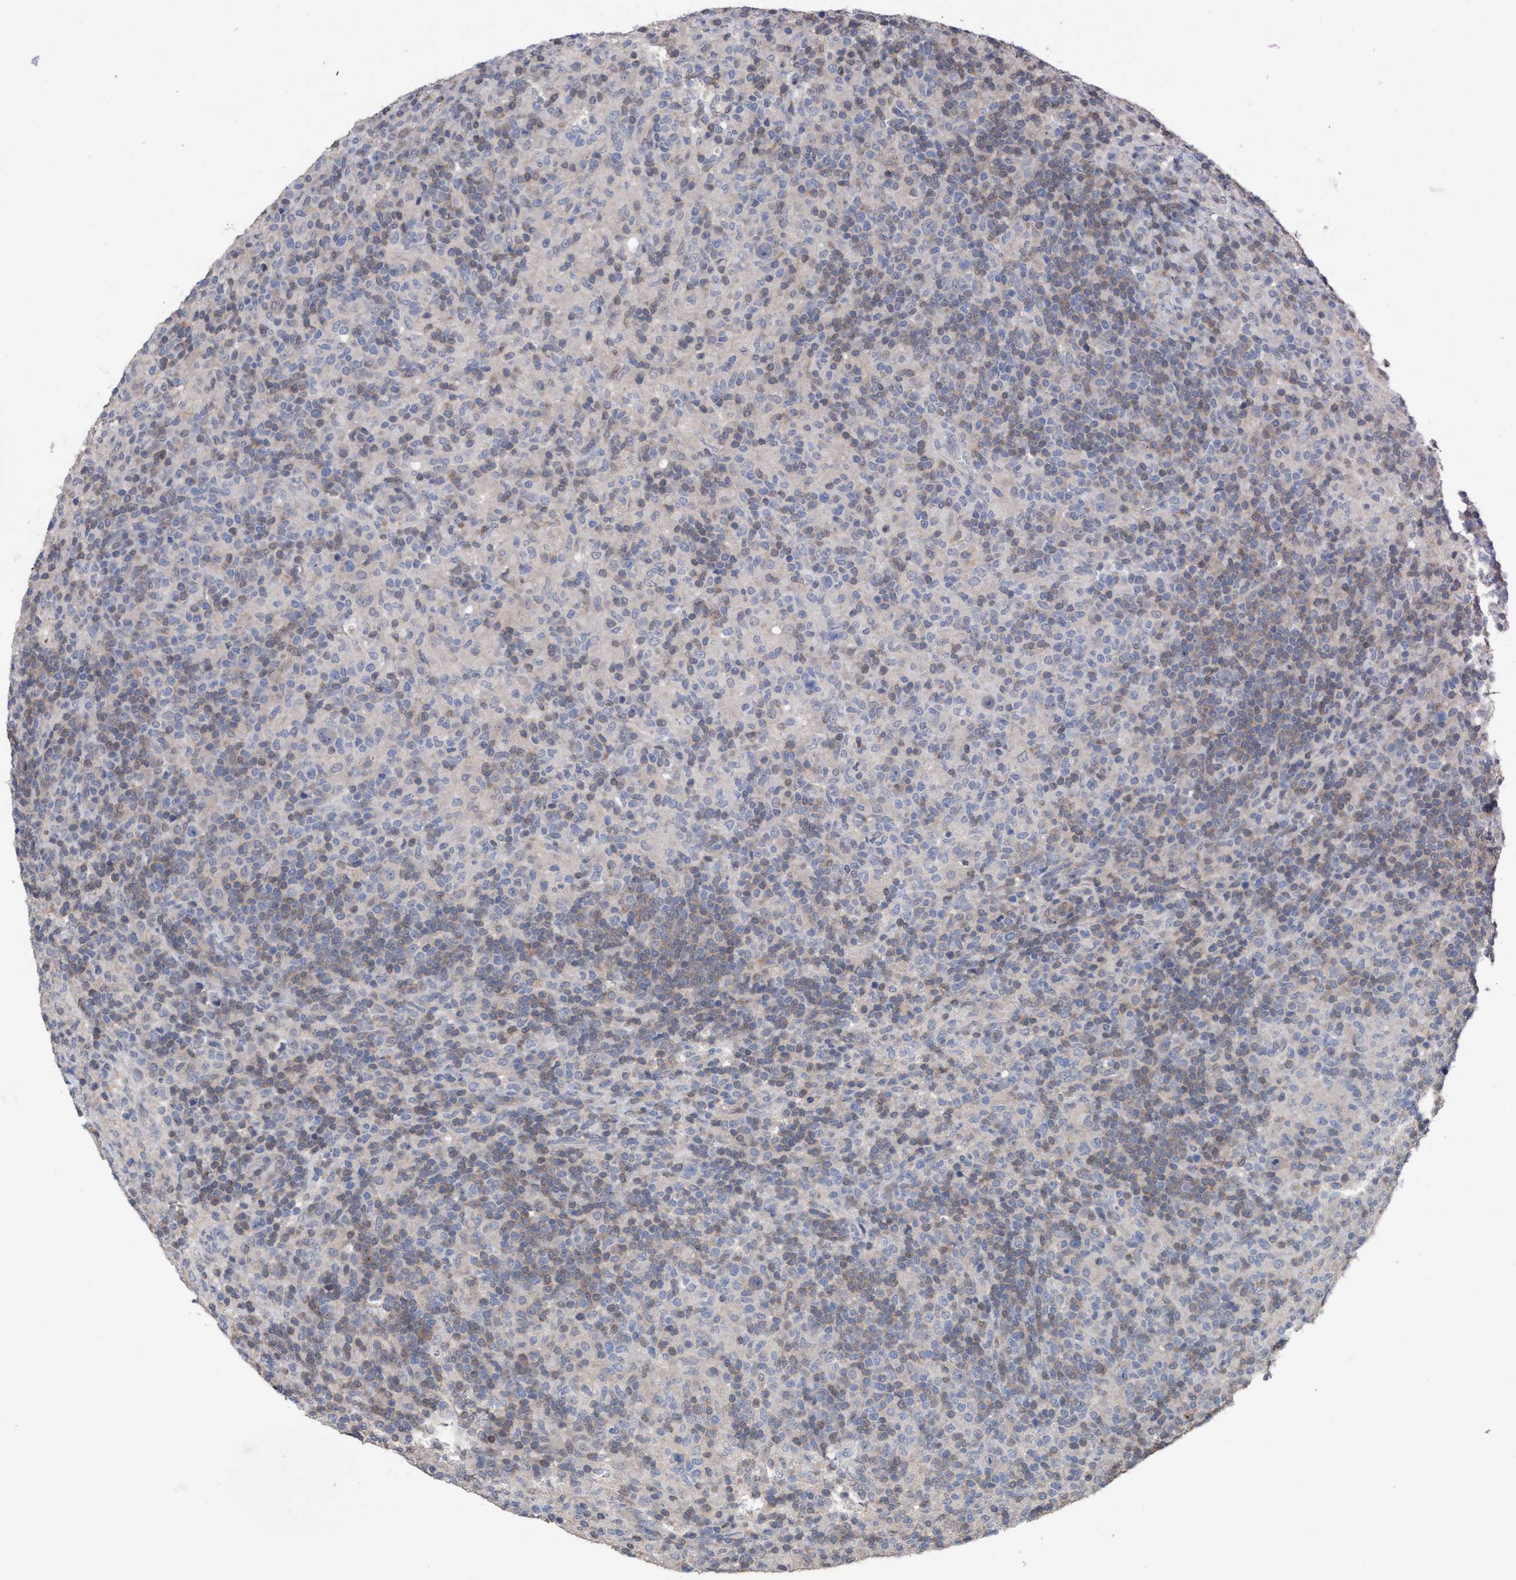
{"staining": {"intensity": "negative", "quantity": "none", "location": "none"}, "tissue": "lymphoma", "cell_type": "Tumor cells", "image_type": "cancer", "snomed": [{"axis": "morphology", "description": "Hodgkin's disease, NOS"}, {"axis": "topography", "description": "Lymph node"}], "caption": "An image of Hodgkin's disease stained for a protein demonstrates no brown staining in tumor cells.", "gene": "GLOD4", "patient": {"sex": "male", "age": 70}}